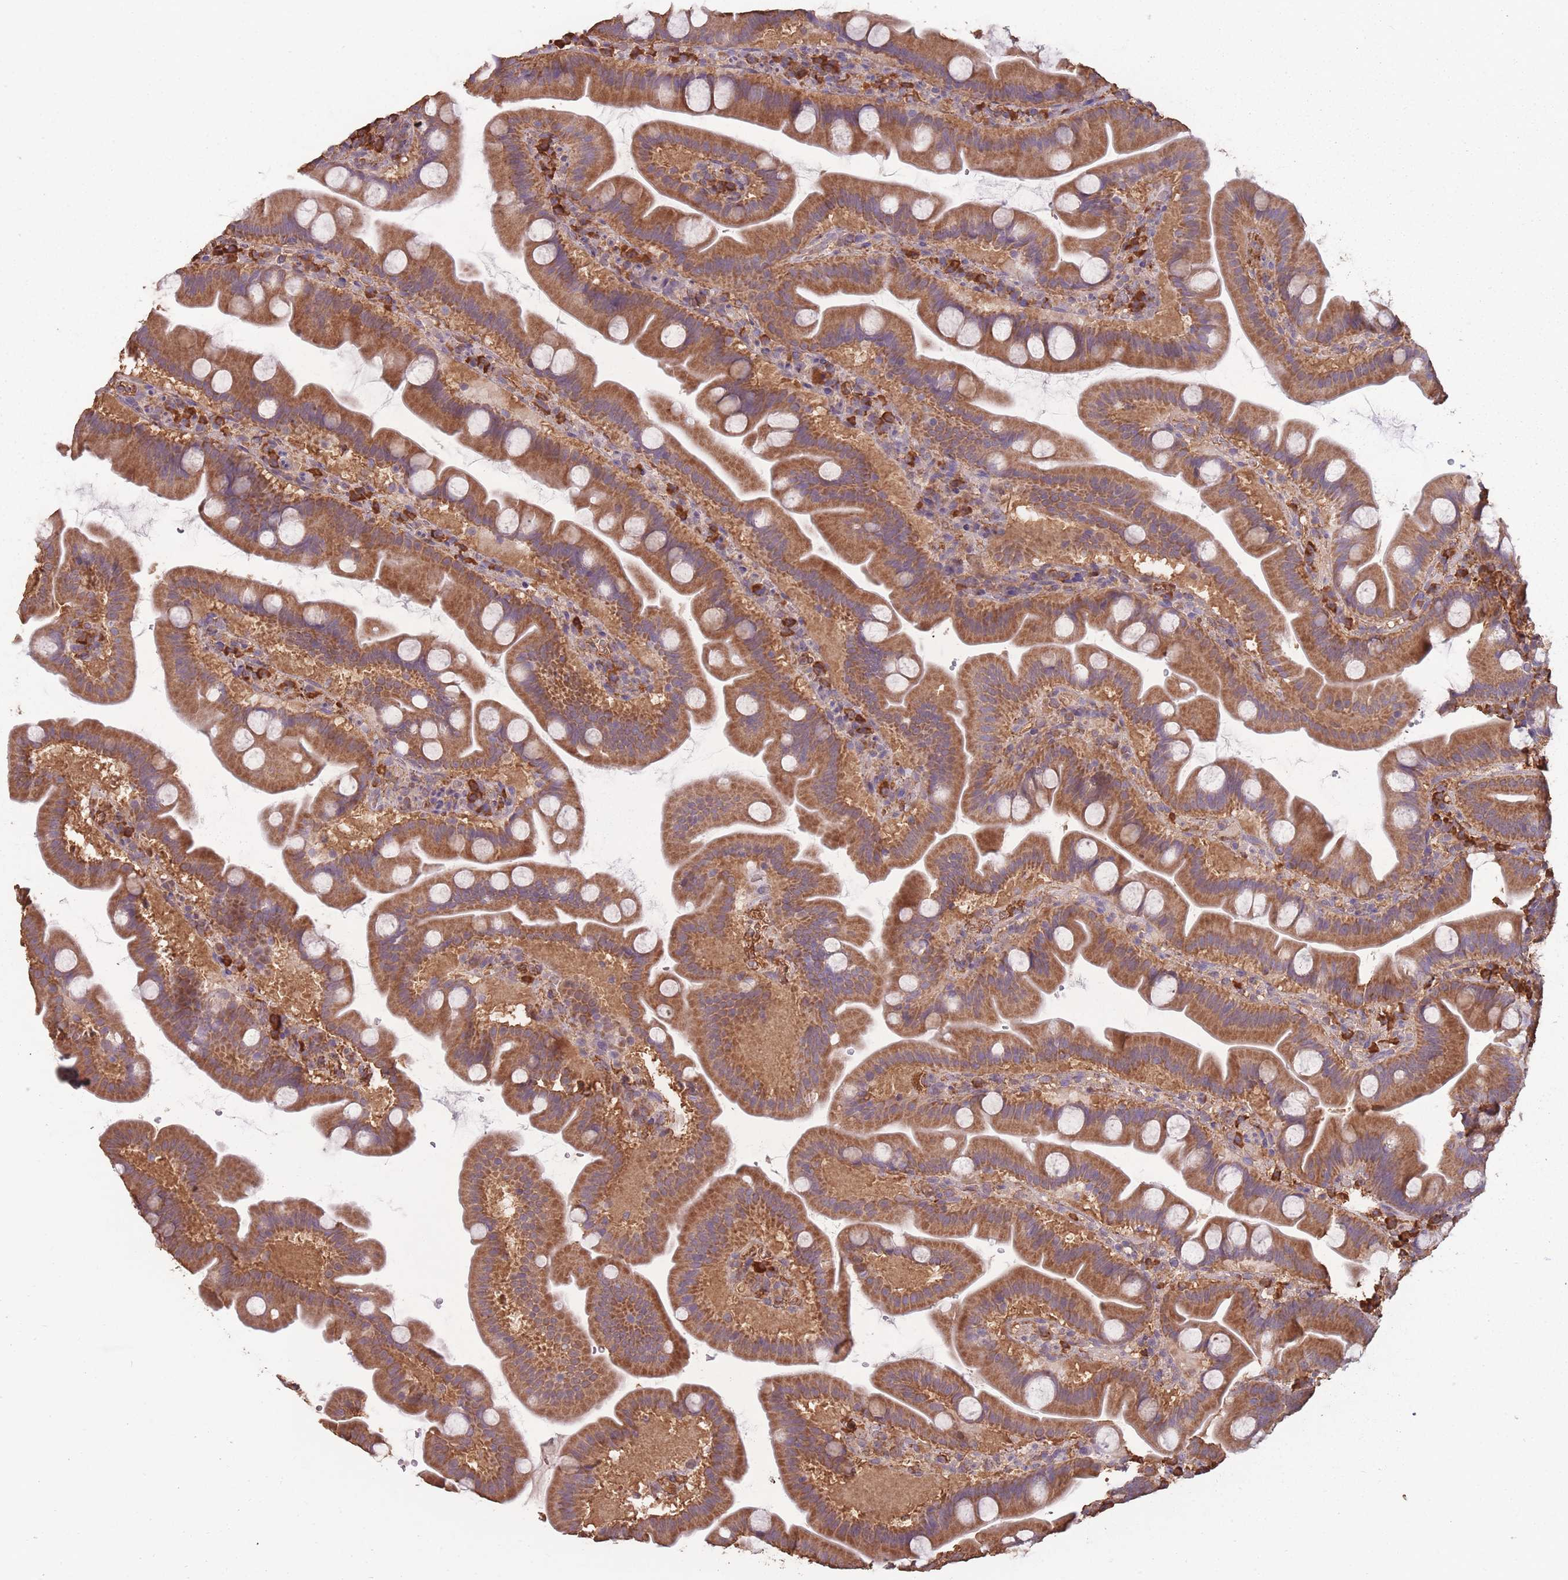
{"staining": {"intensity": "strong", "quantity": ">75%", "location": "cytoplasmic/membranous"}, "tissue": "small intestine", "cell_type": "Glandular cells", "image_type": "normal", "snomed": [{"axis": "morphology", "description": "Normal tissue, NOS"}, {"axis": "topography", "description": "Small intestine"}], "caption": "IHC photomicrograph of unremarkable human small intestine stained for a protein (brown), which displays high levels of strong cytoplasmic/membranous expression in approximately >75% of glandular cells.", "gene": "SANBR", "patient": {"sex": "female", "age": 68}}